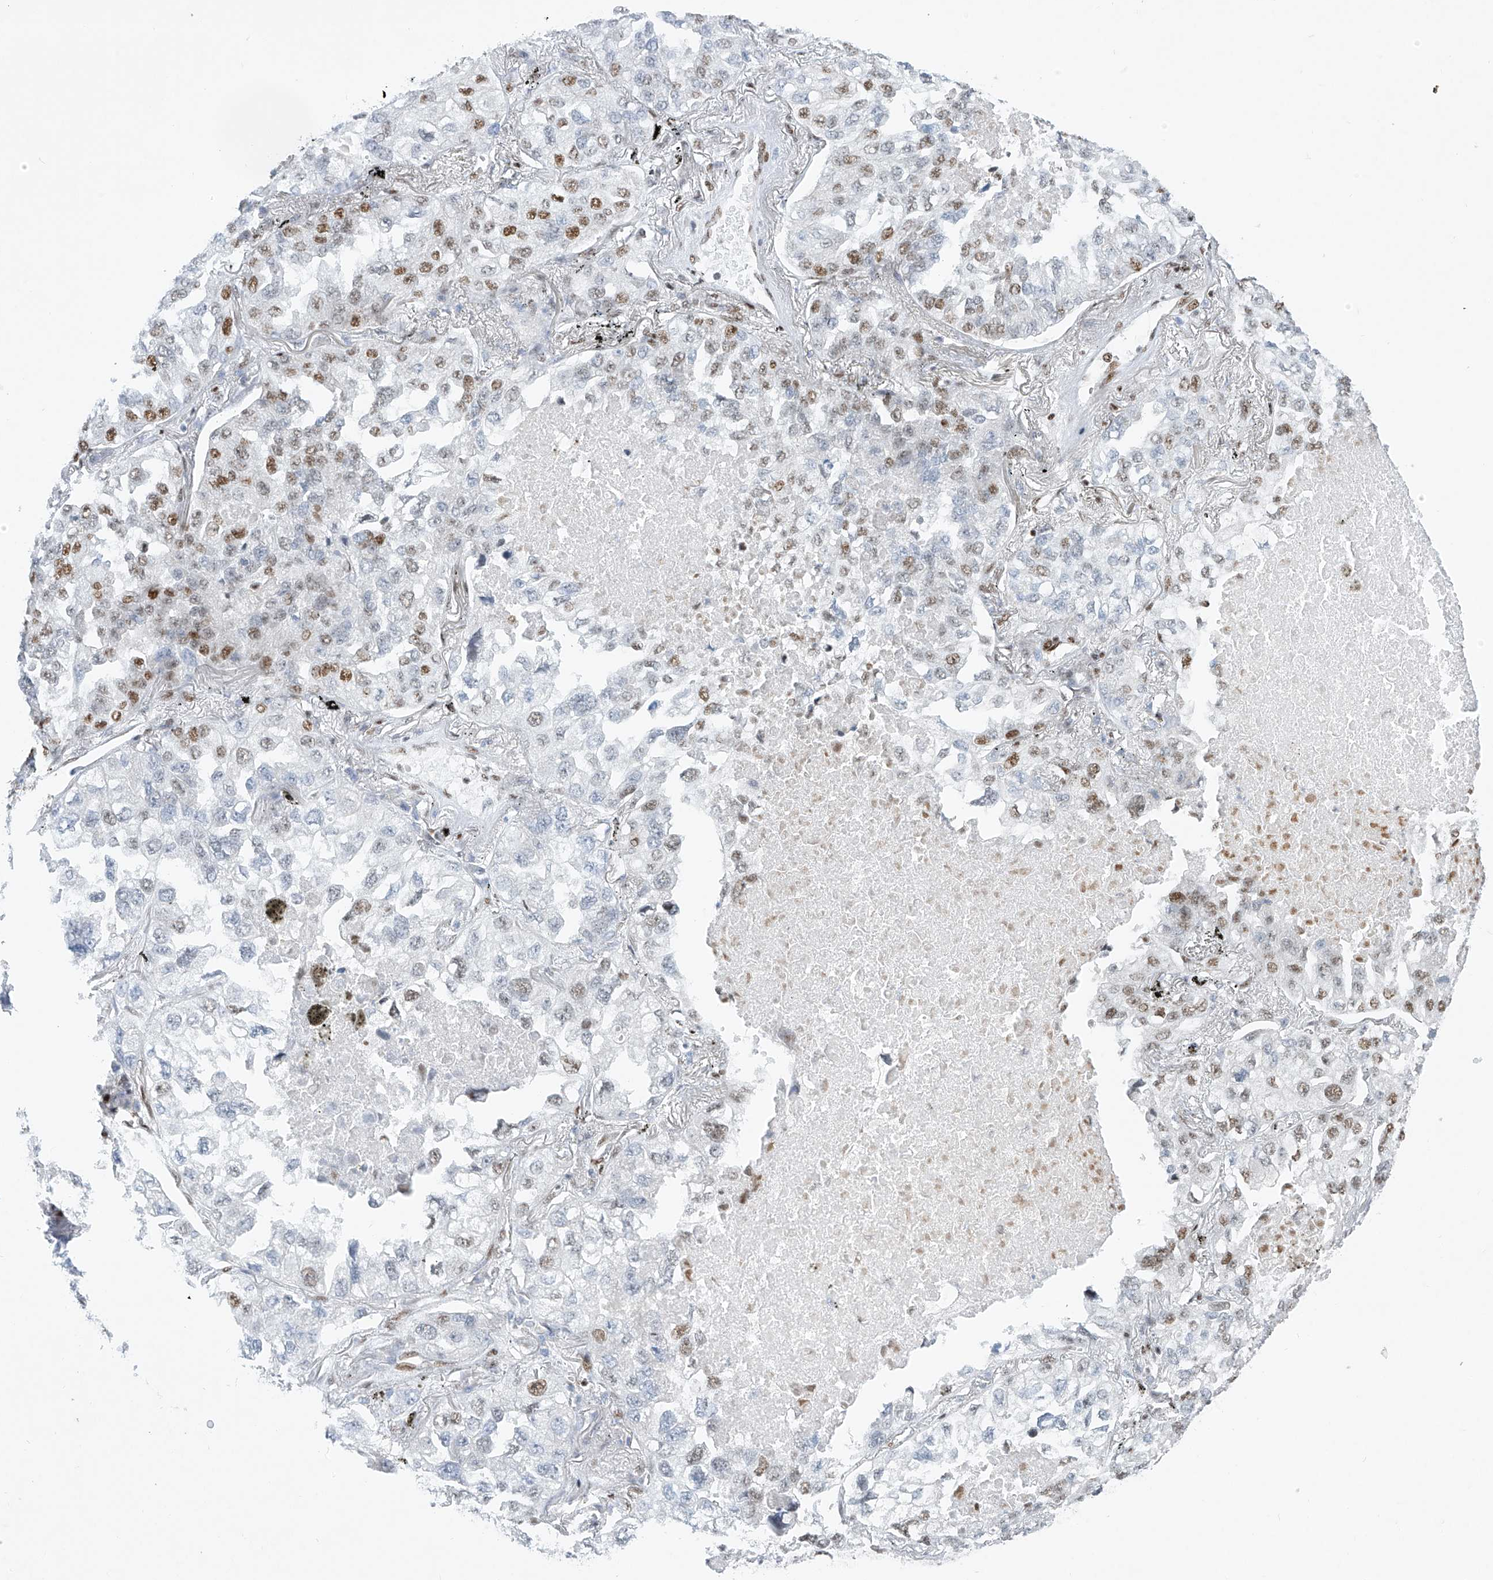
{"staining": {"intensity": "moderate", "quantity": "25%-75%", "location": "nuclear"}, "tissue": "lung cancer", "cell_type": "Tumor cells", "image_type": "cancer", "snomed": [{"axis": "morphology", "description": "Adenocarcinoma, NOS"}, {"axis": "topography", "description": "Lung"}], "caption": "Human lung adenocarcinoma stained for a protein (brown) displays moderate nuclear positive expression in approximately 25%-75% of tumor cells.", "gene": "TAF4", "patient": {"sex": "male", "age": 65}}